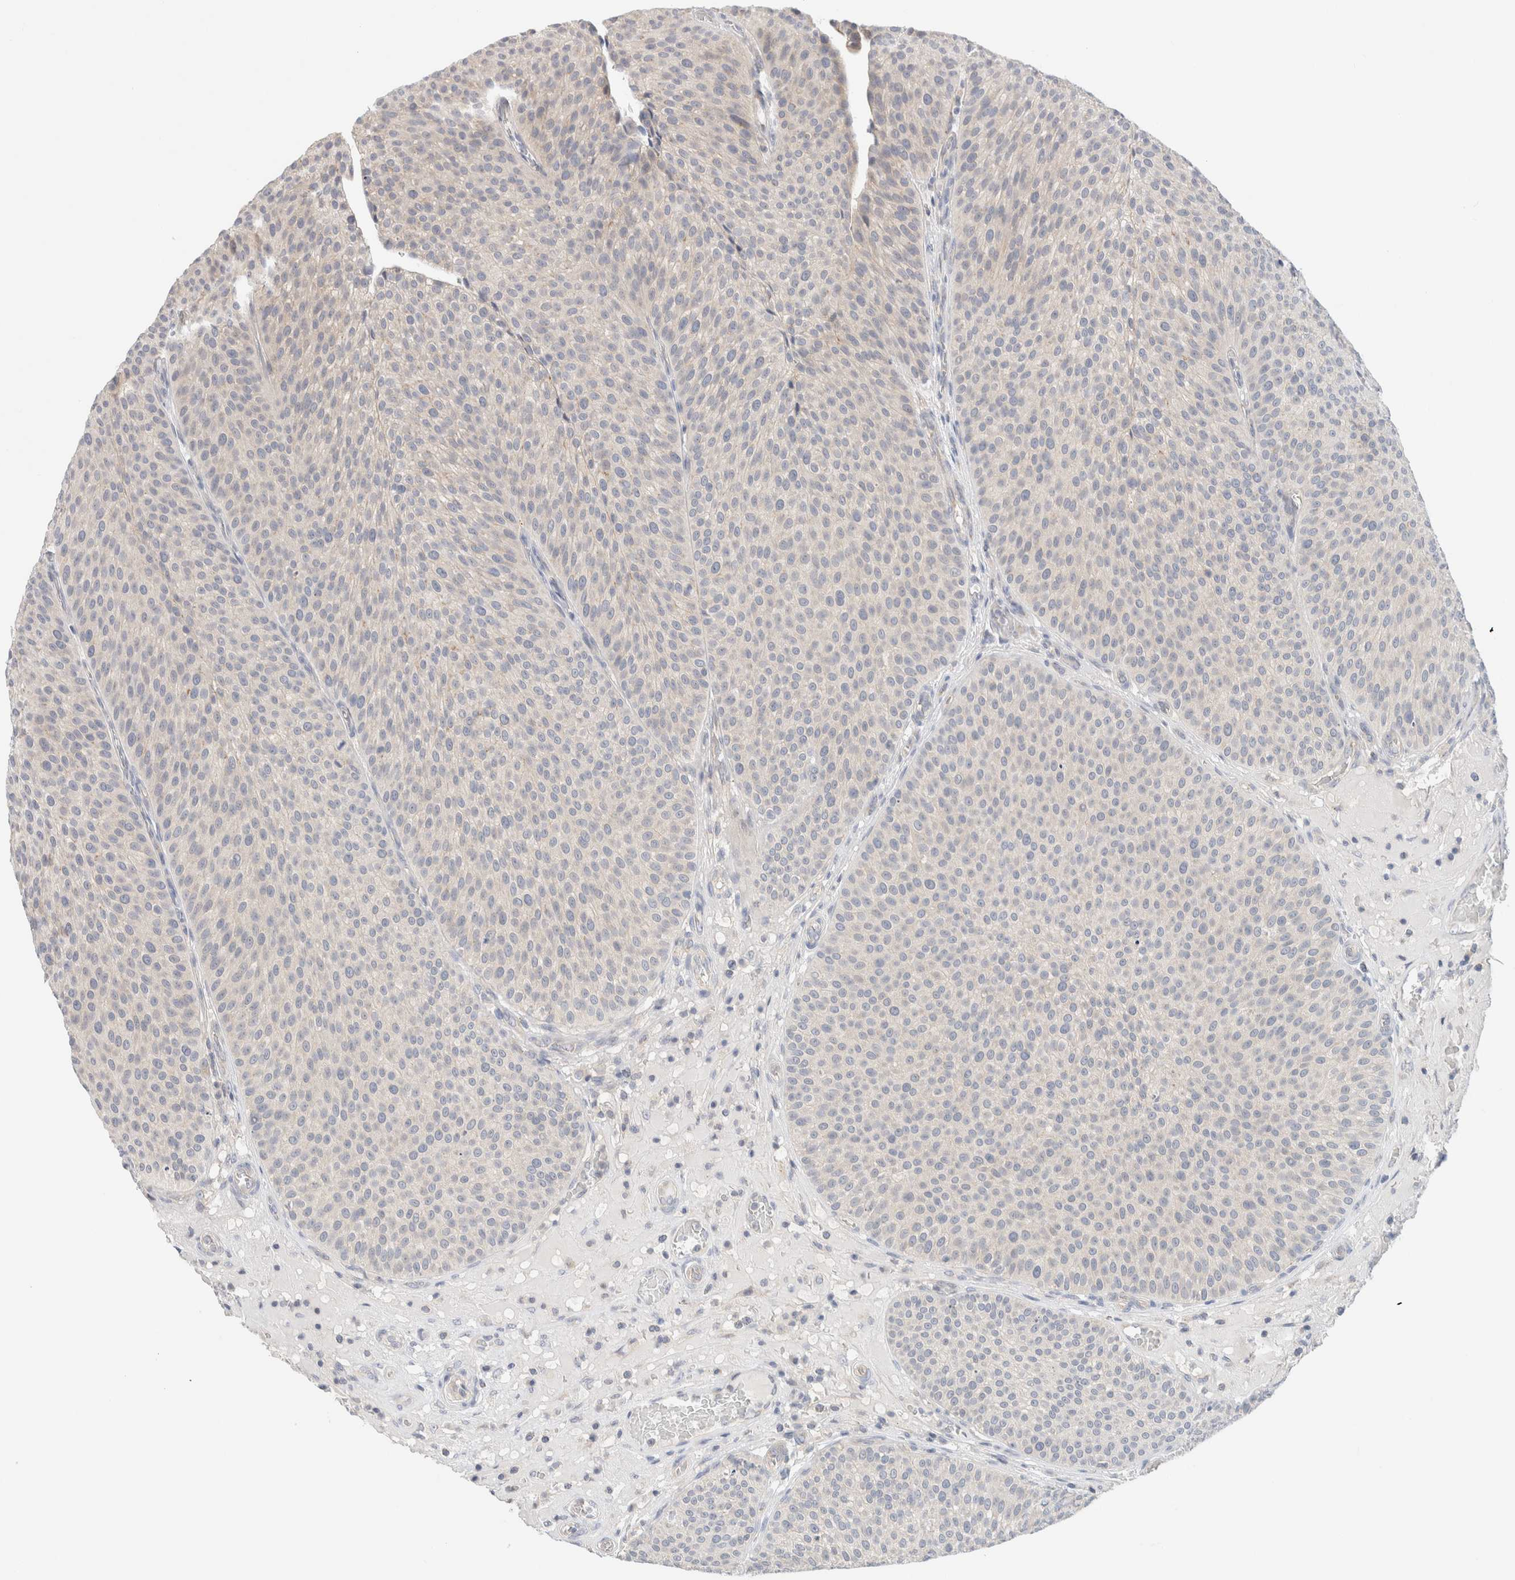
{"staining": {"intensity": "weak", "quantity": "<25%", "location": "cytoplasmic/membranous"}, "tissue": "urothelial cancer", "cell_type": "Tumor cells", "image_type": "cancer", "snomed": [{"axis": "morphology", "description": "Normal tissue, NOS"}, {"axis": "morphology", "description": "Urothelial carcinoma, Low grade"}, {"axis": "topography", "description": "Smooth muscle"}, {"axis": "topography", "description": "Urinary bladder"}], "caption": "Immunohistochemistry photomicrograph of urothelial cancer stained for a protein (brown), which exhibits no positivity in tumor cells.", "gene": "SDR16C5", "patient": {"sex": "male", "age": 60}}